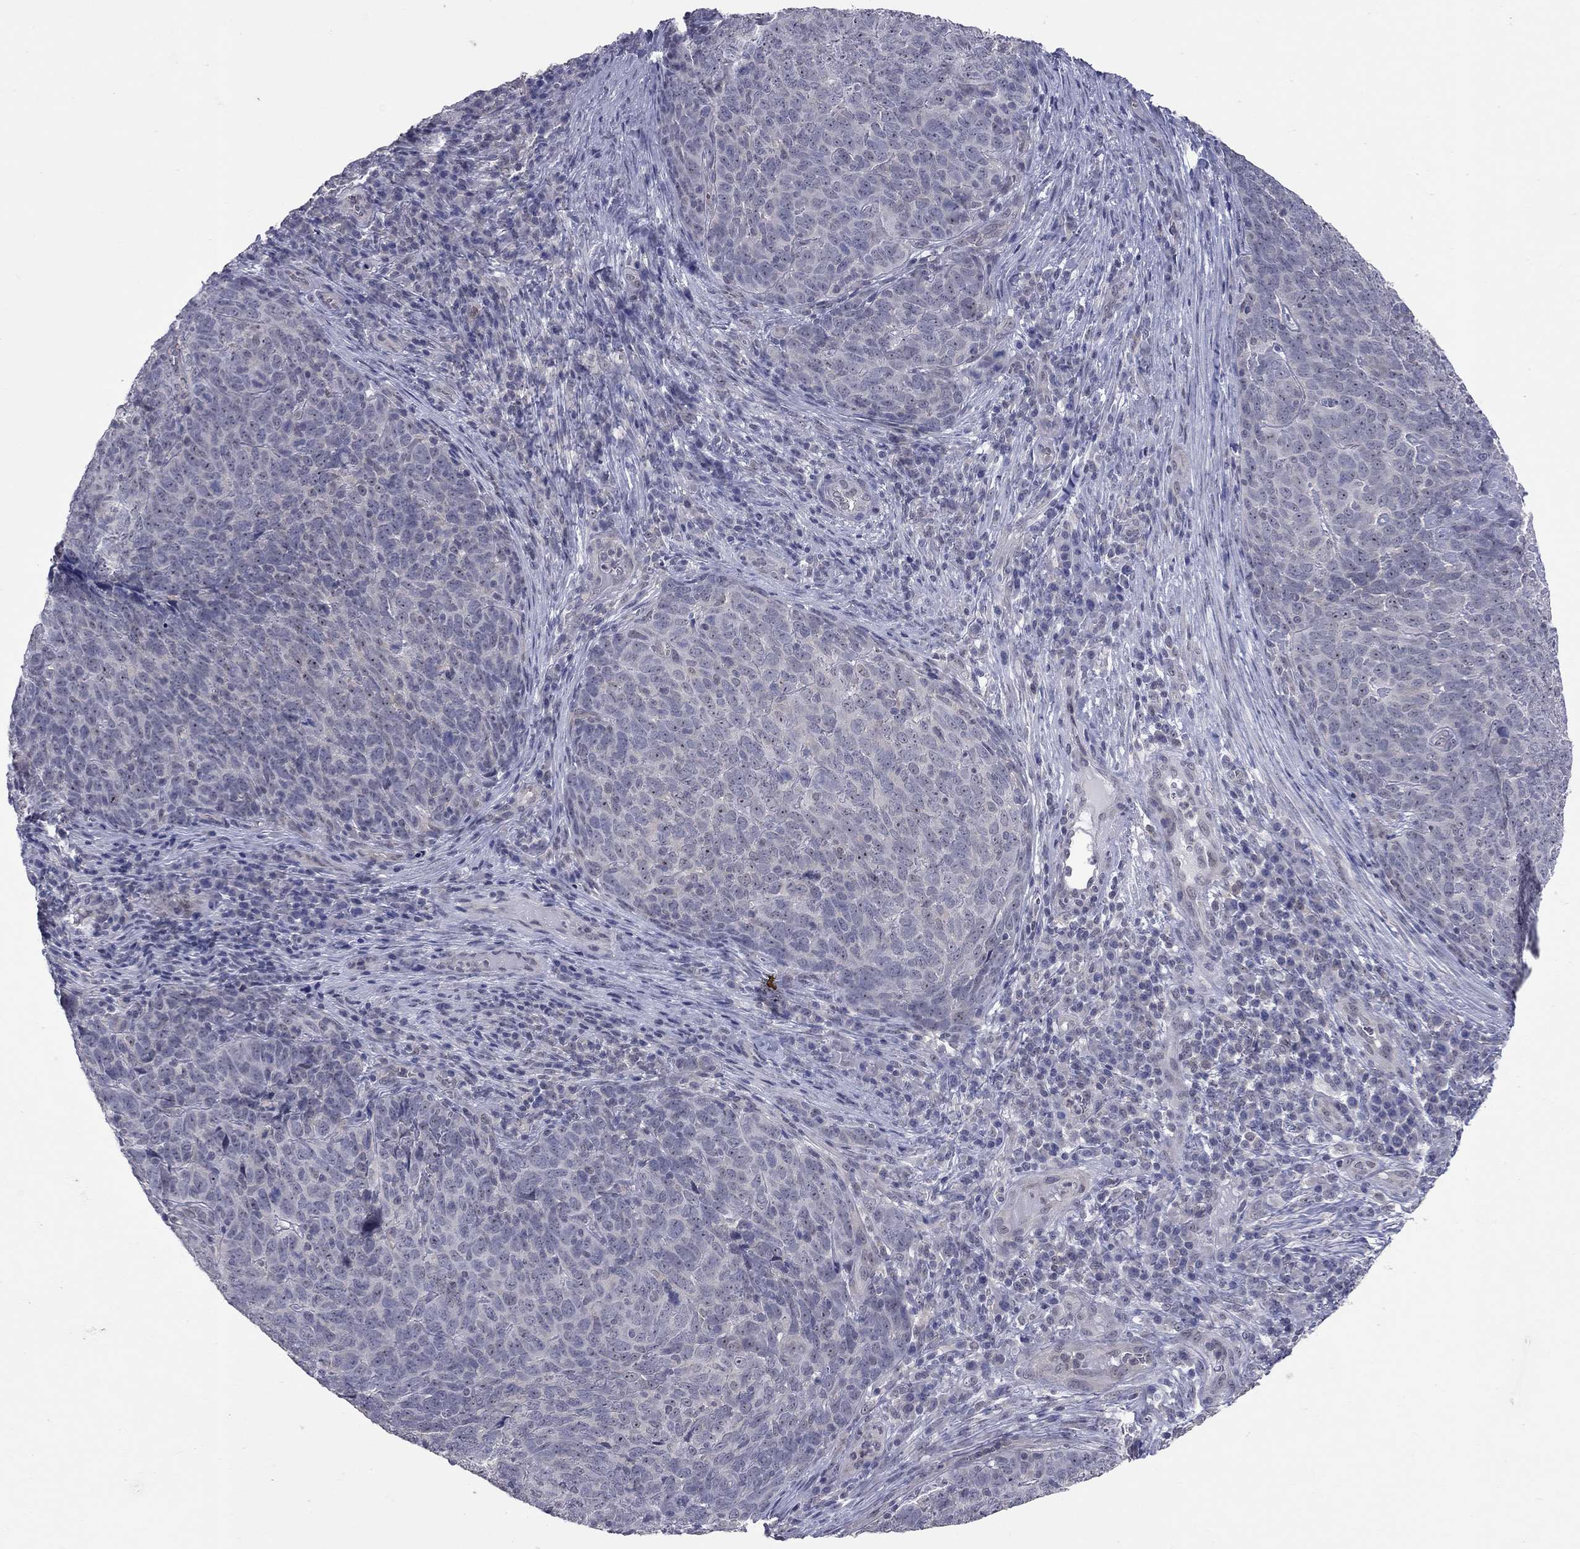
{"staining": {"intensity": "negative", "quantity": "none", "location": "none"}, "tissue": "skin cancer", "cell_type": "Tumor cells", "image_type": "cancer", "snomed": [{"axis": "morphology", "description": "Squamous cell carcinoma, NOS"}, {"axis": "topography", "description": "Skin"}, {"axis": "topography", "description": "Anal"}], "caption": "The photomicrograph shows no significant expression in tumor cells of skin cancer (squamous cell carcinoma).", "gene": "SHOC2", "patient": {"sex": "female", "age": 51}}